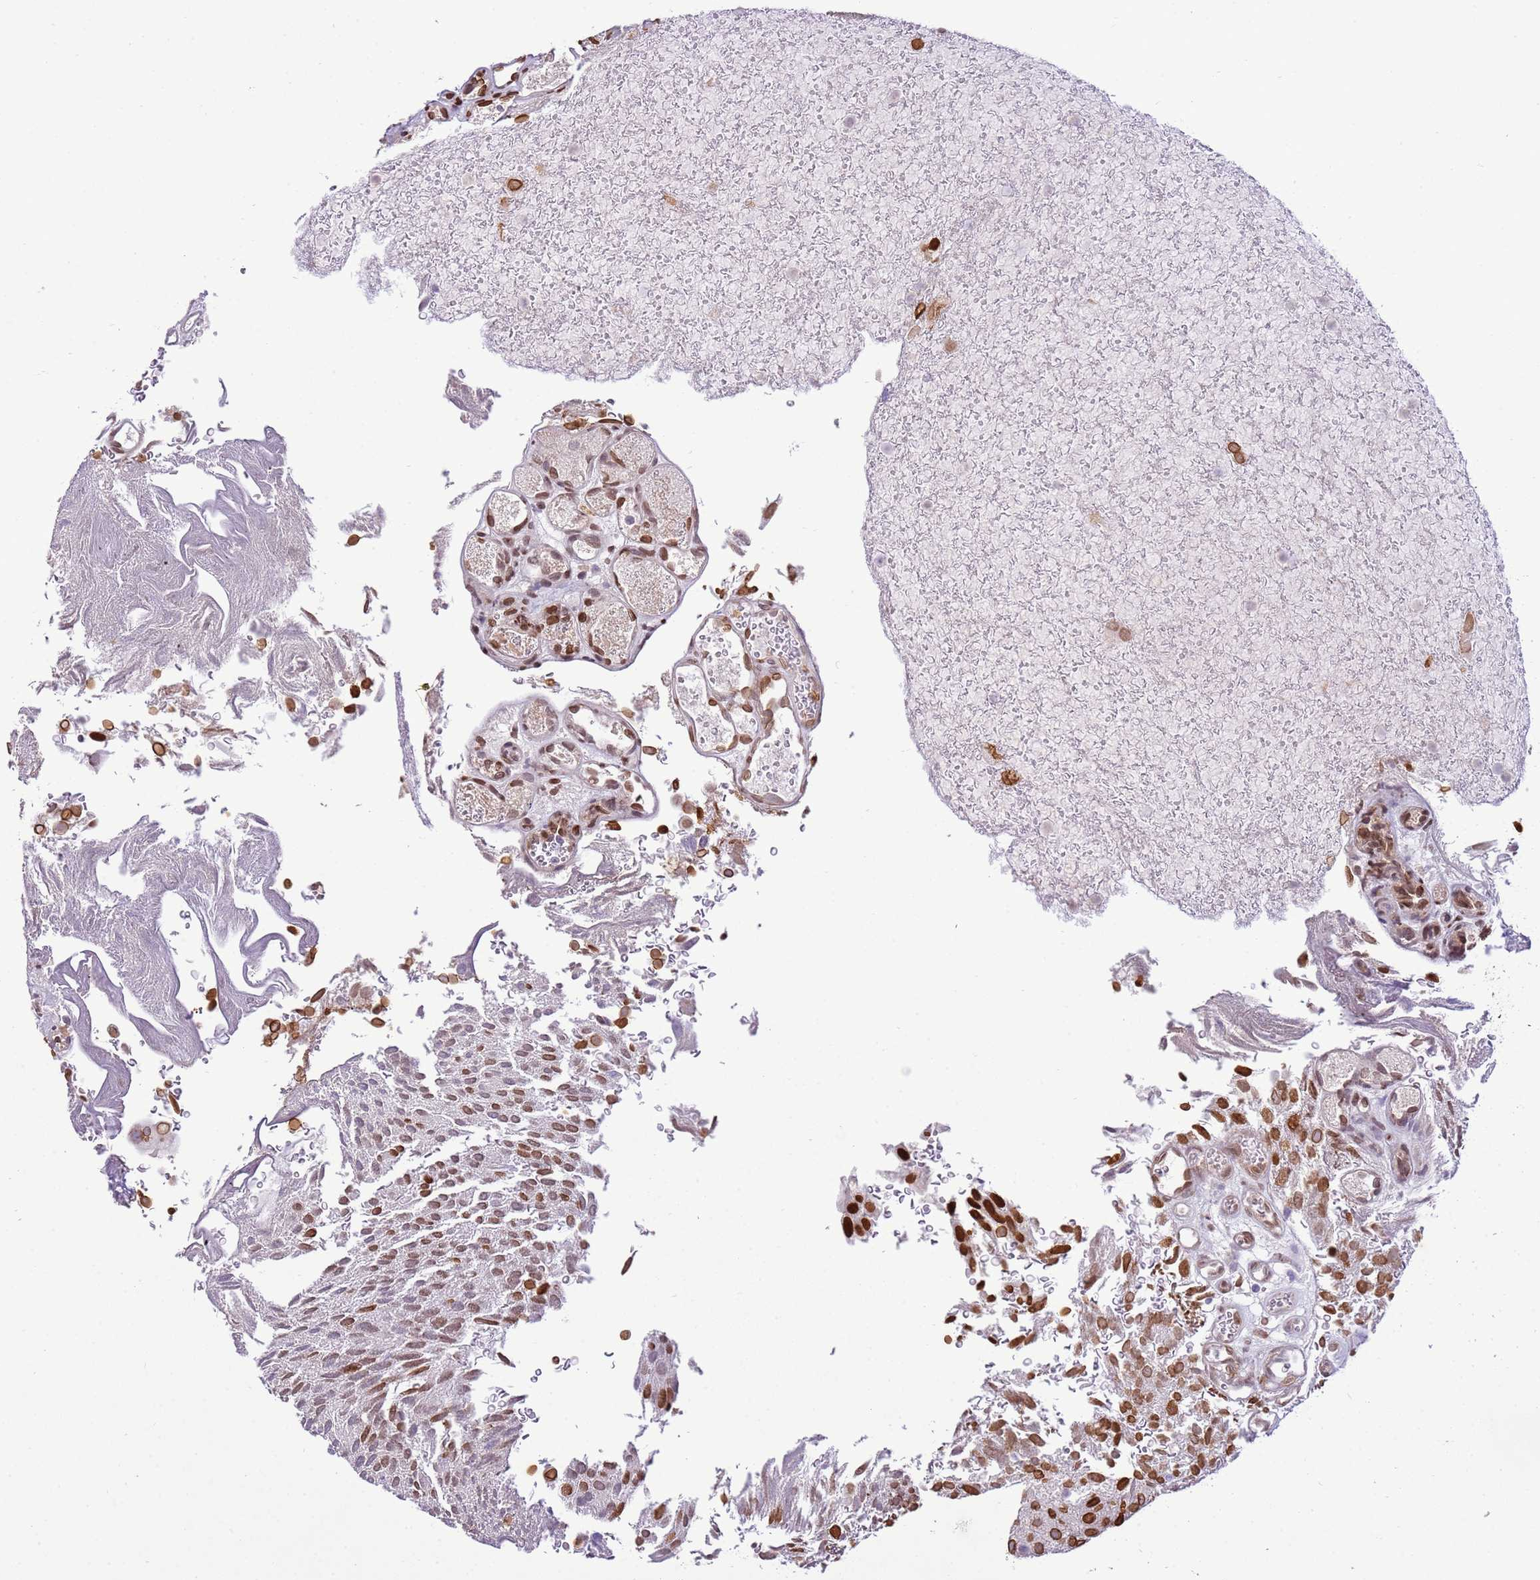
{"staining": {"intensity": "strong", "quantity": ">75%", "location": "cytoplasmic/membranous,nuclear"}, "tissue": "urothelial cancer", "cell_type": "Tumor cells", "image_type": "cancer", "snomed": [{"axis": "morphology", "description": "Urothelial carcinoma, Low grade"}, {"axis": "topography", "description": "Urinary bladder"}], "caption": "A micrograph of urothelial cancer stained for a protein exhibits strong cytoplasmic/membranous and nuclear brown staining in tumor cells.", "gene": "TMEM47", "patient": {"sex": "male", "age": 78}}